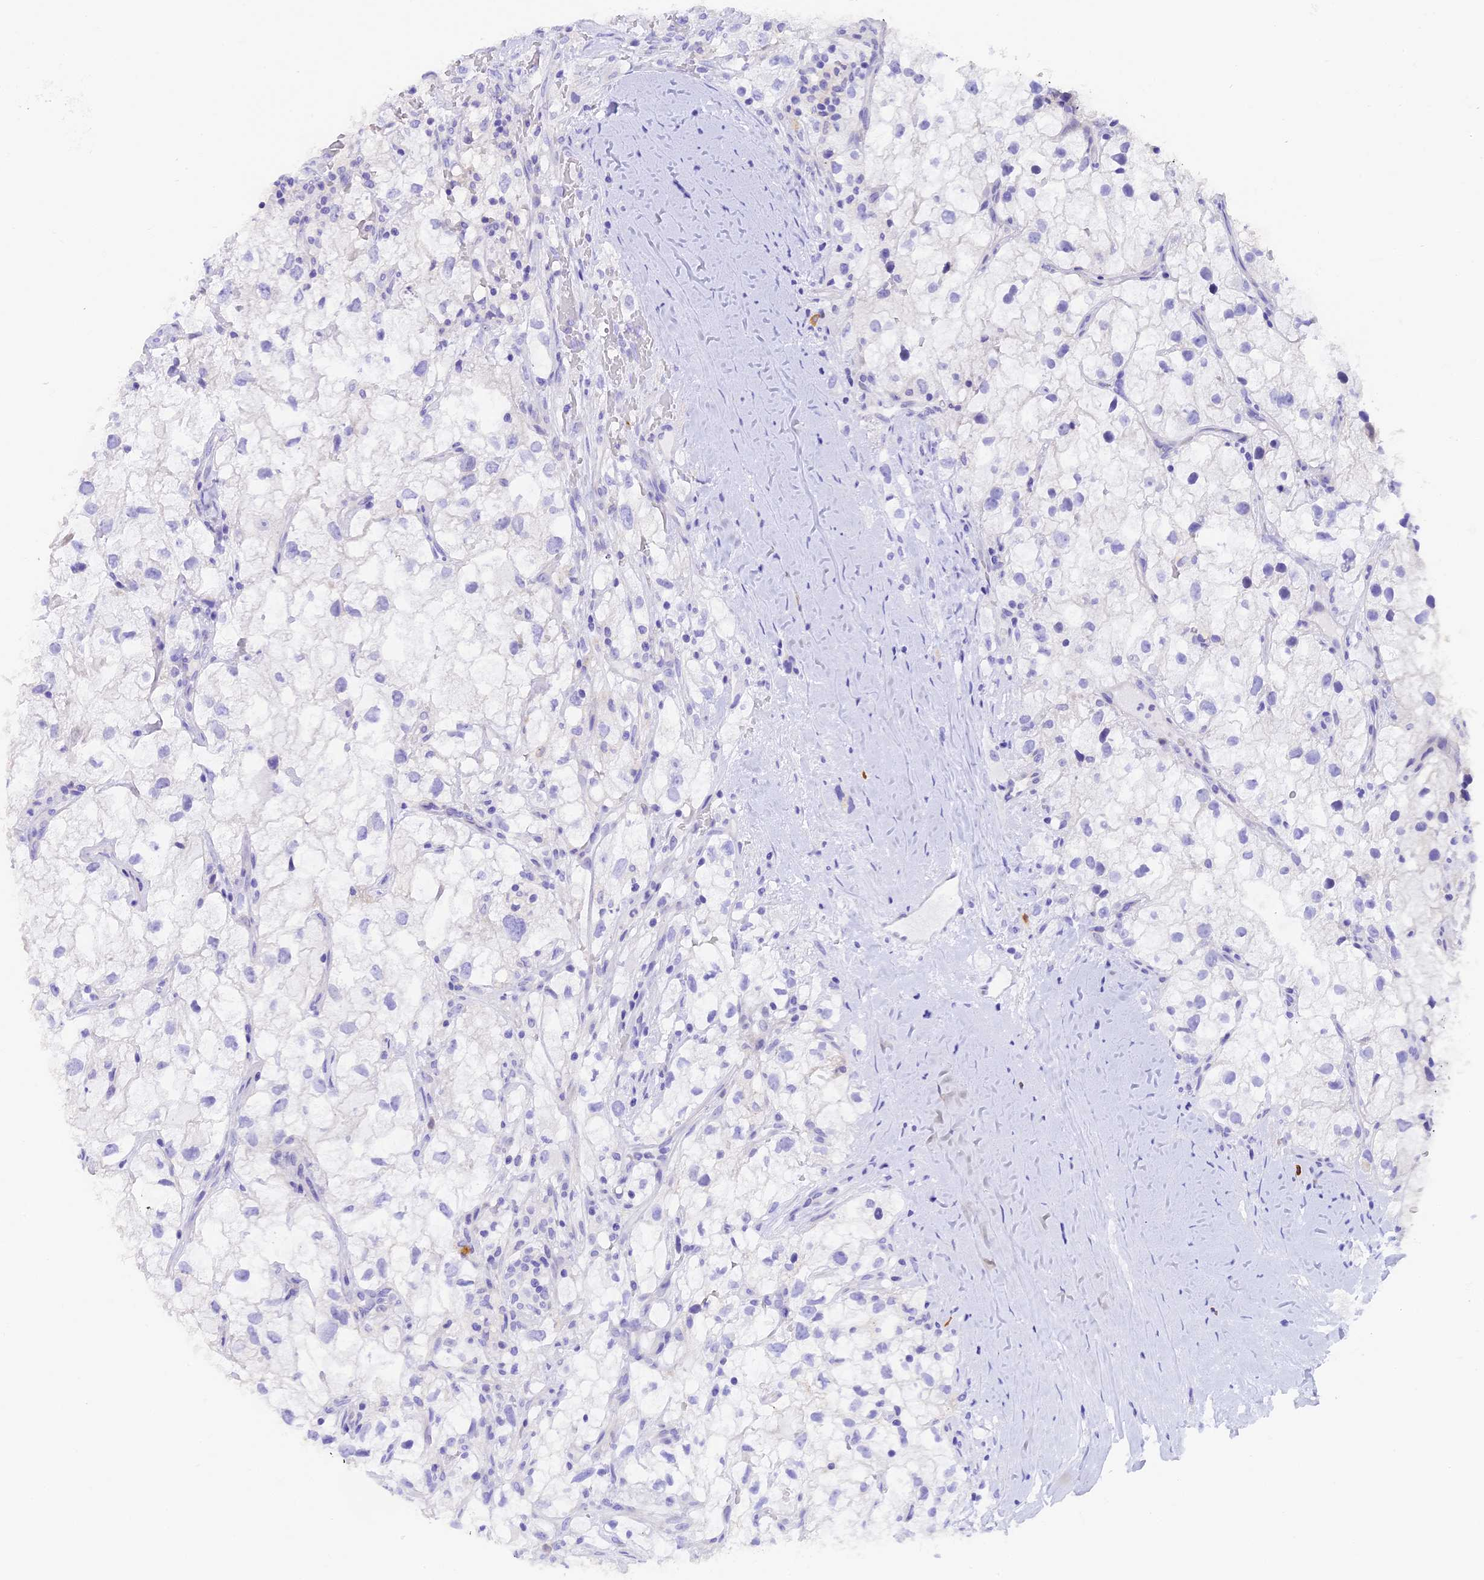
{"staining": {"intensity": "negative", "quantity": "none", "location": "none"}, "tissue": "renal cancer", "cell_type": "Tumor cells", "image_type": "cancer", "snomed": [{"axis": "morphology", "description": "Adenocarcinoma, NOS"}, {"axis": "topography", "description": "Kidney"}], "caption": "Tumor cells show no significant protein positivity in renal adenocarcinoma.", "gene": "COL6A5", "patient": {"sex": "male", "age": 59}}